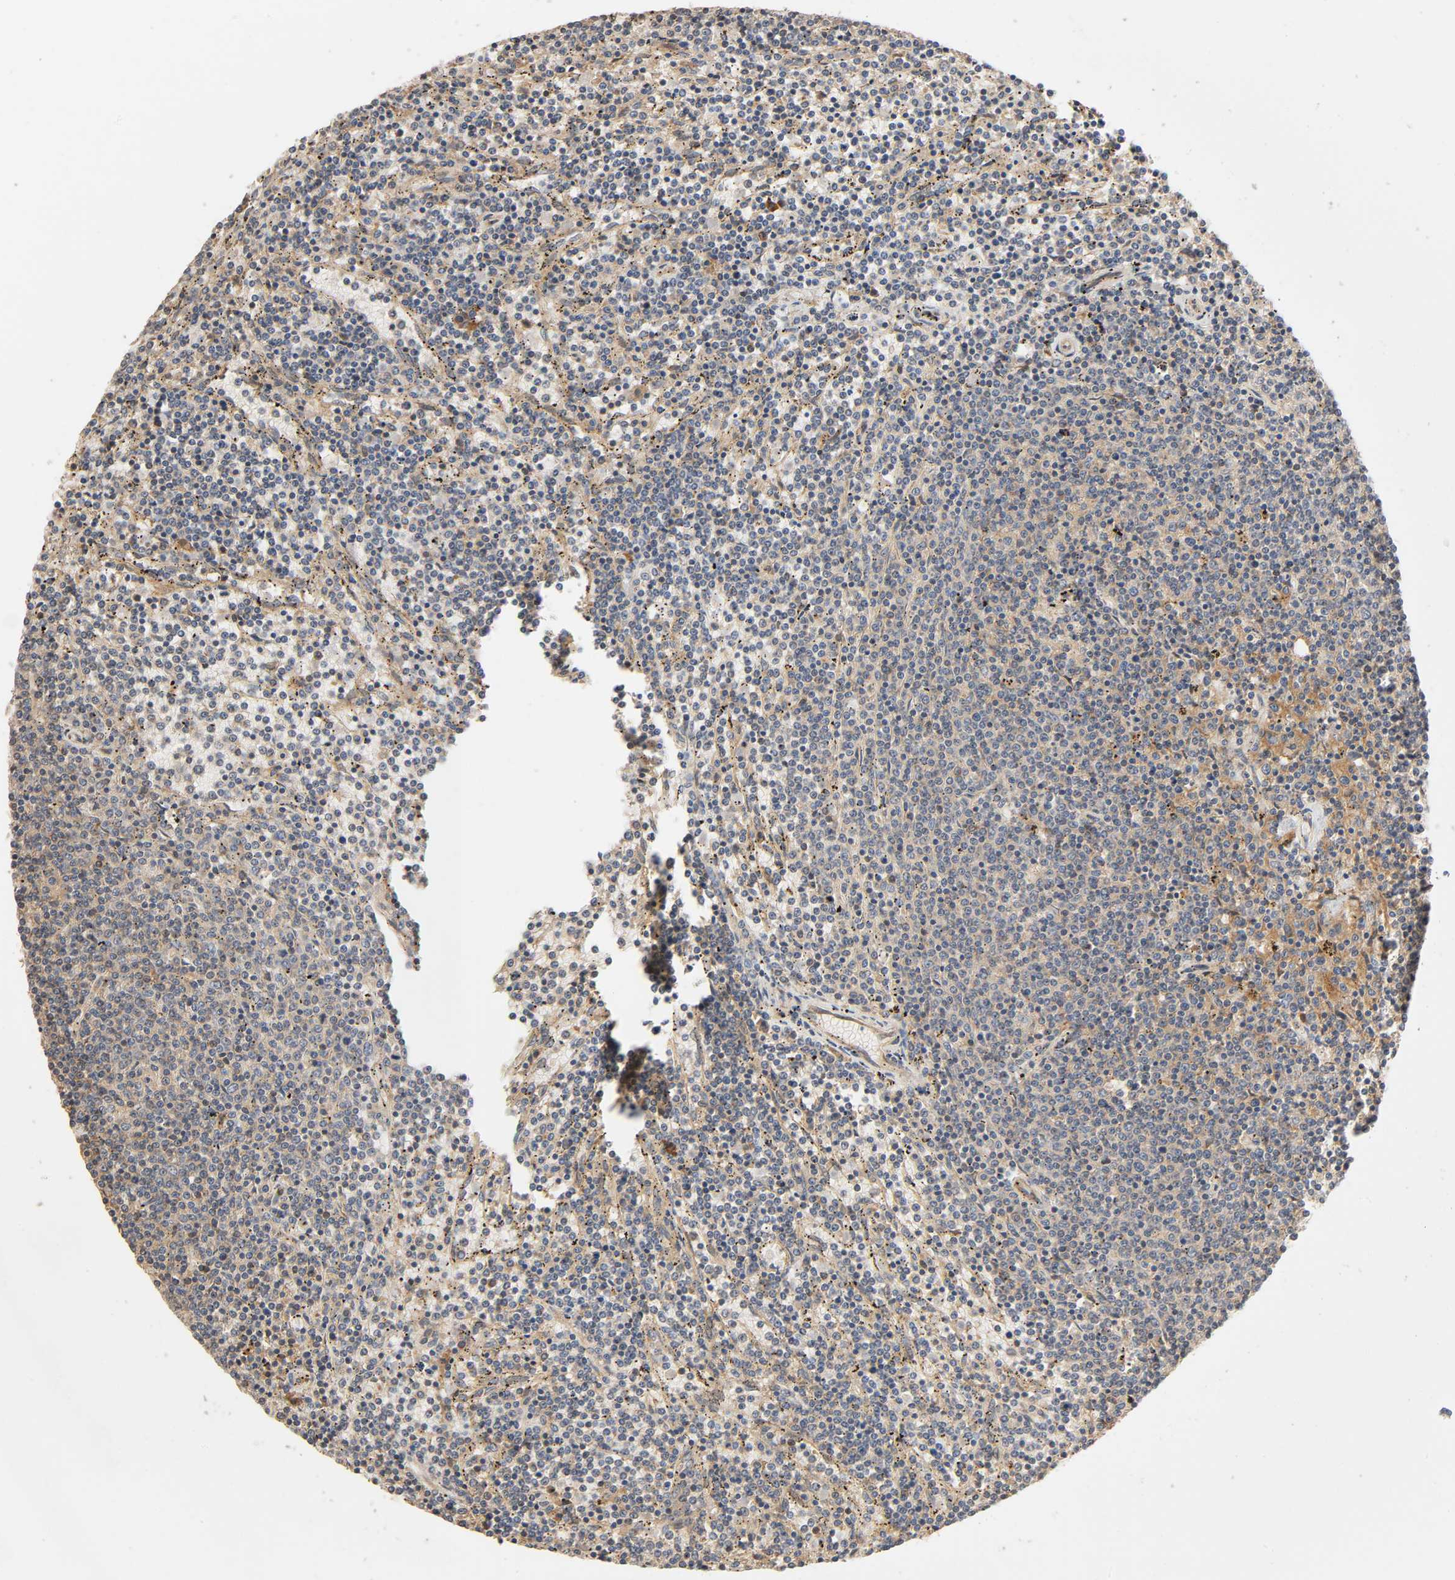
{"staining": {"intensity": "negative", "quantity": "none", "location": "none"}, "tissue": "lymphoma", "cell_type": "Tumor cells", "image_type": "cancer", "snomed": [{"axis": "morphology", "description": "Malignant lymphoma, non-Hodgkin's type, Low grade"}, {"axis": "topography", "description": "Spleen"}], "caption": "Photomicrograph shows no significant protein expression in tumor cells of malignant lymphoma, non-Hodgkin's type (low-grade).", "gene": "SGSM1", "patient": {"sex": "female", "age": 50}}